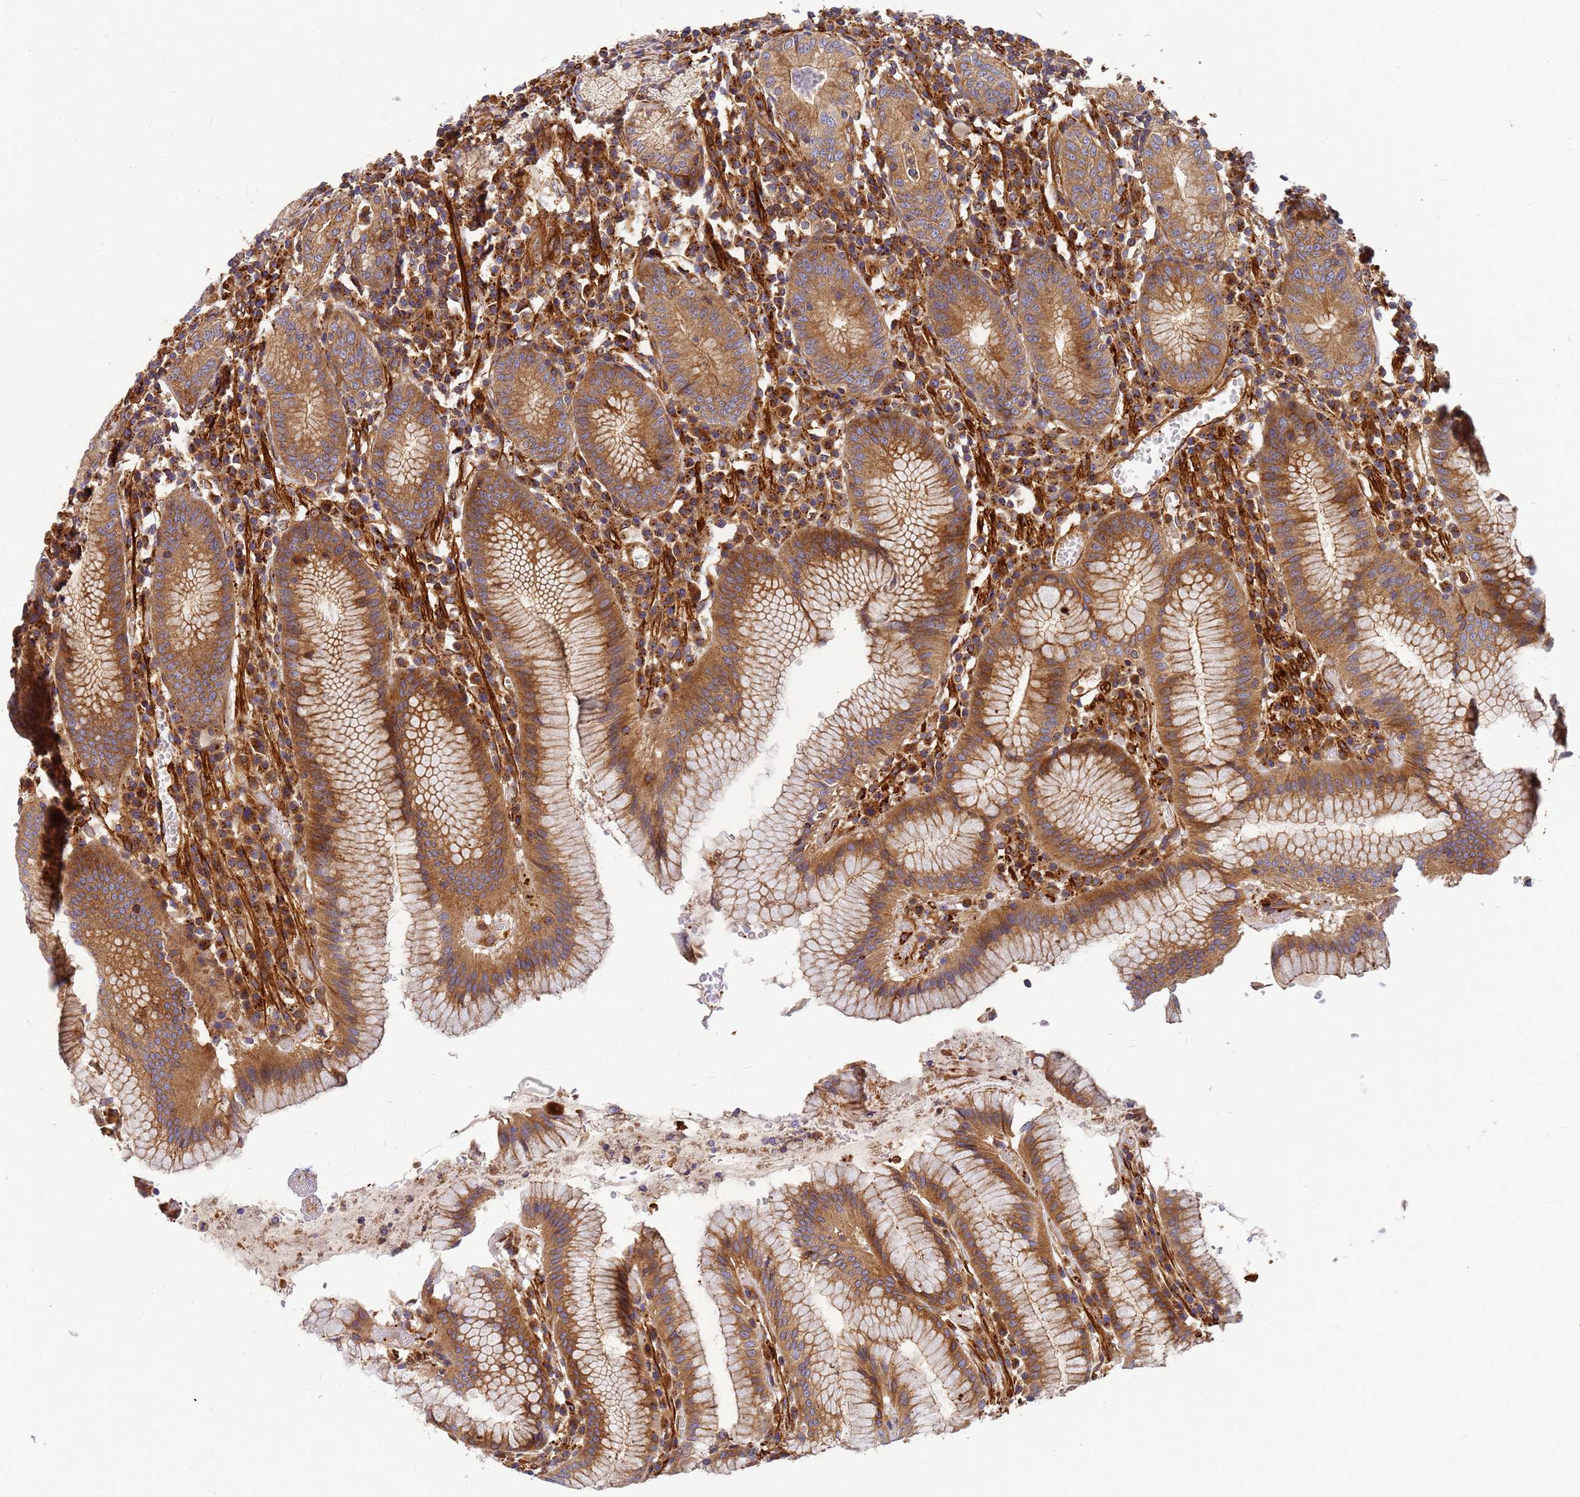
{"staining": {"intensity": "moderate", "quantity": ">75%", "location": "cytoplasmic/membranous"}, "tissue": "stomach", "cell_type": "Glandular cells", "image_type": "normal", "snomed": [{"axis": "morphology", "description": "Normal tissue, NOS"}, {"axis": "topography", "description": "Stomach"}], "caption": "A photomicrograph of human stomach stained for a protein shows moderate cytoplasmic/membranous brown staining in glandular cells. Using DAB (brown) and hematoxylin (blue) stains, captured at high magnification using brightfield microscopy.", "gene": "C2CD5", "patient": {"sex": "male", "age": 55}}